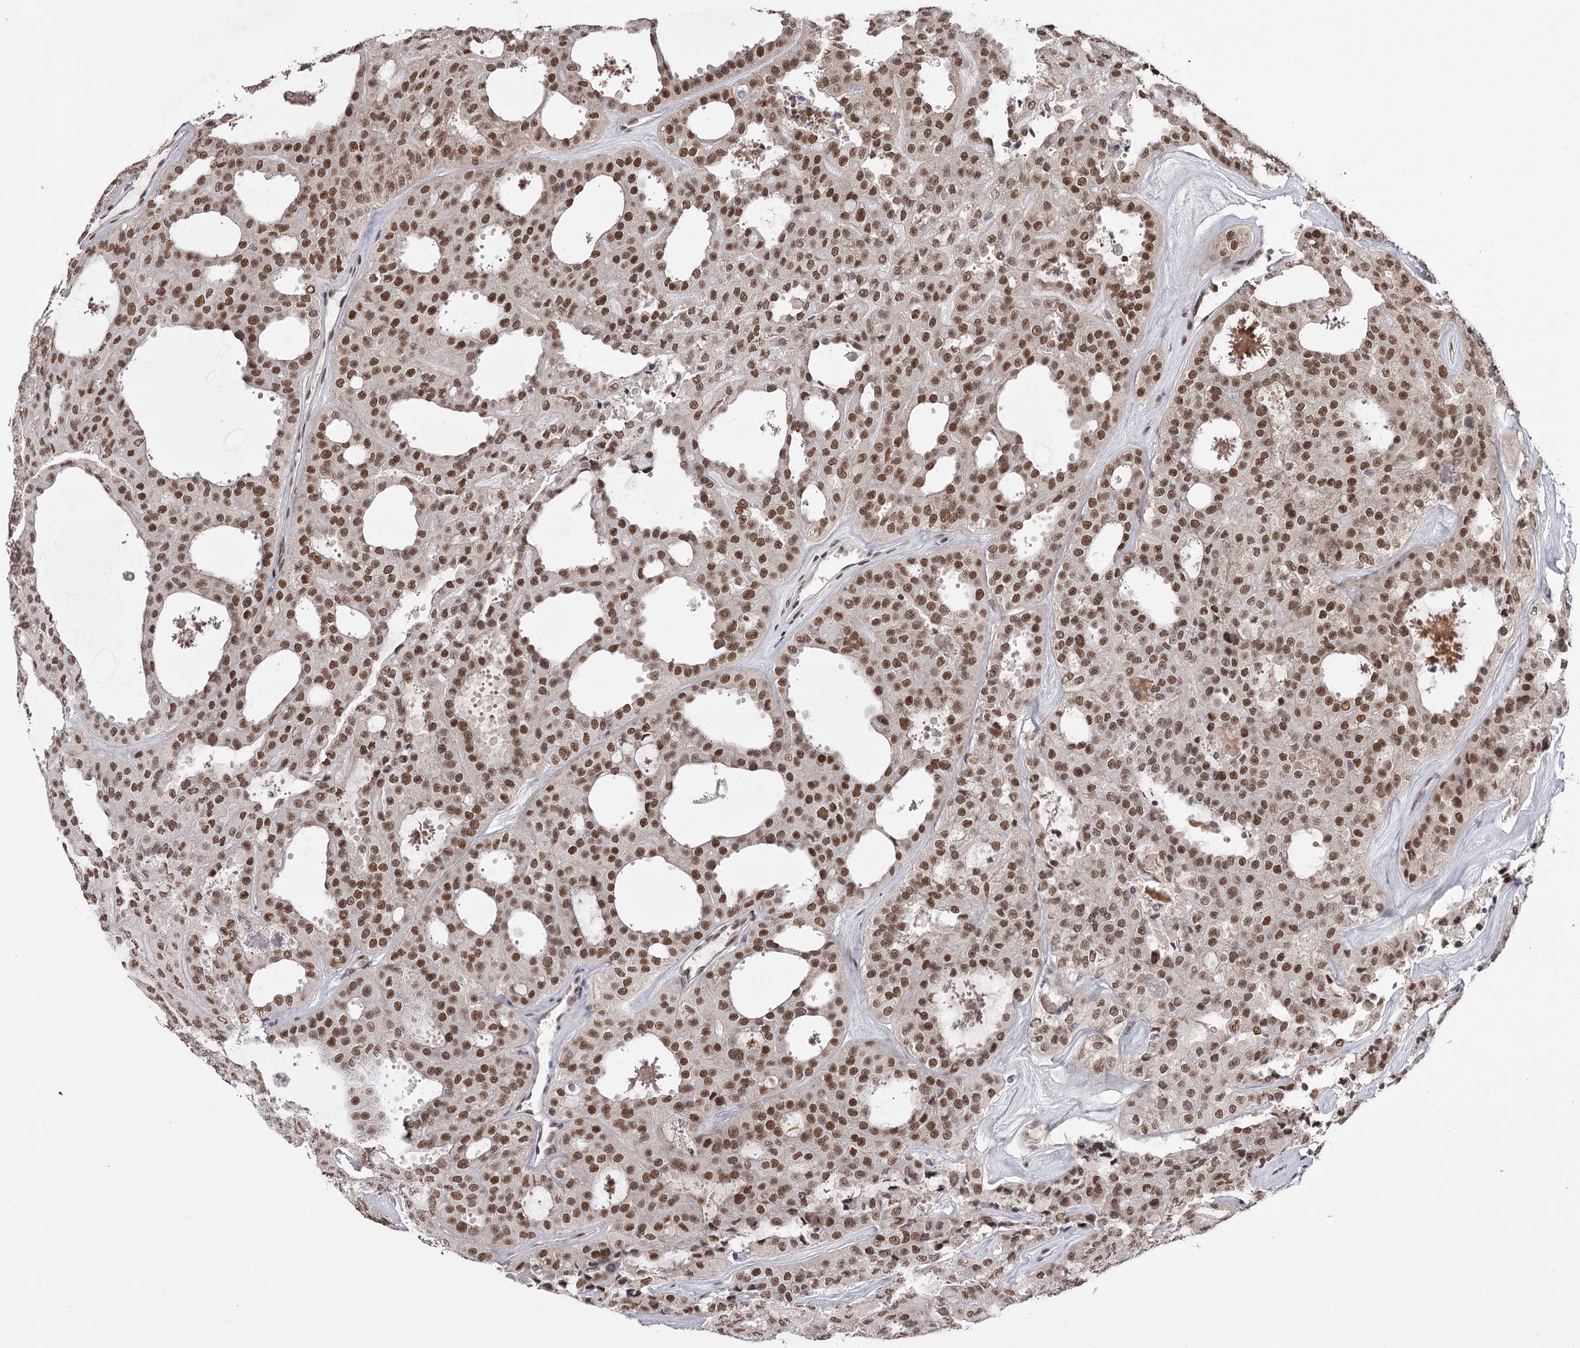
{"staining": {"intensity": "moderate", "quantity": ">75%", "location": "nuclear"}, "tissue": "thyroid cancer", "cell_type": "Tumor cells", "image_type": "cancer", "snomed": [{"axis": "morphology", "description": "Follicular adenoma carcinoma, NOS"}, {"axis": "topography", "description": "Thyroid gland"}], "caption": "This photomicrograph displays thyroid cancer (follicular adenoma carcinoma) stained with immunohistochemistry (IHC) to label a protein in brown. The nuclear of tumor cells show moderate positivity for the protein. Nuclei are counter-stained blue.", "gene": "TTC33", "patient": {"sex": "male", "age": 75}}